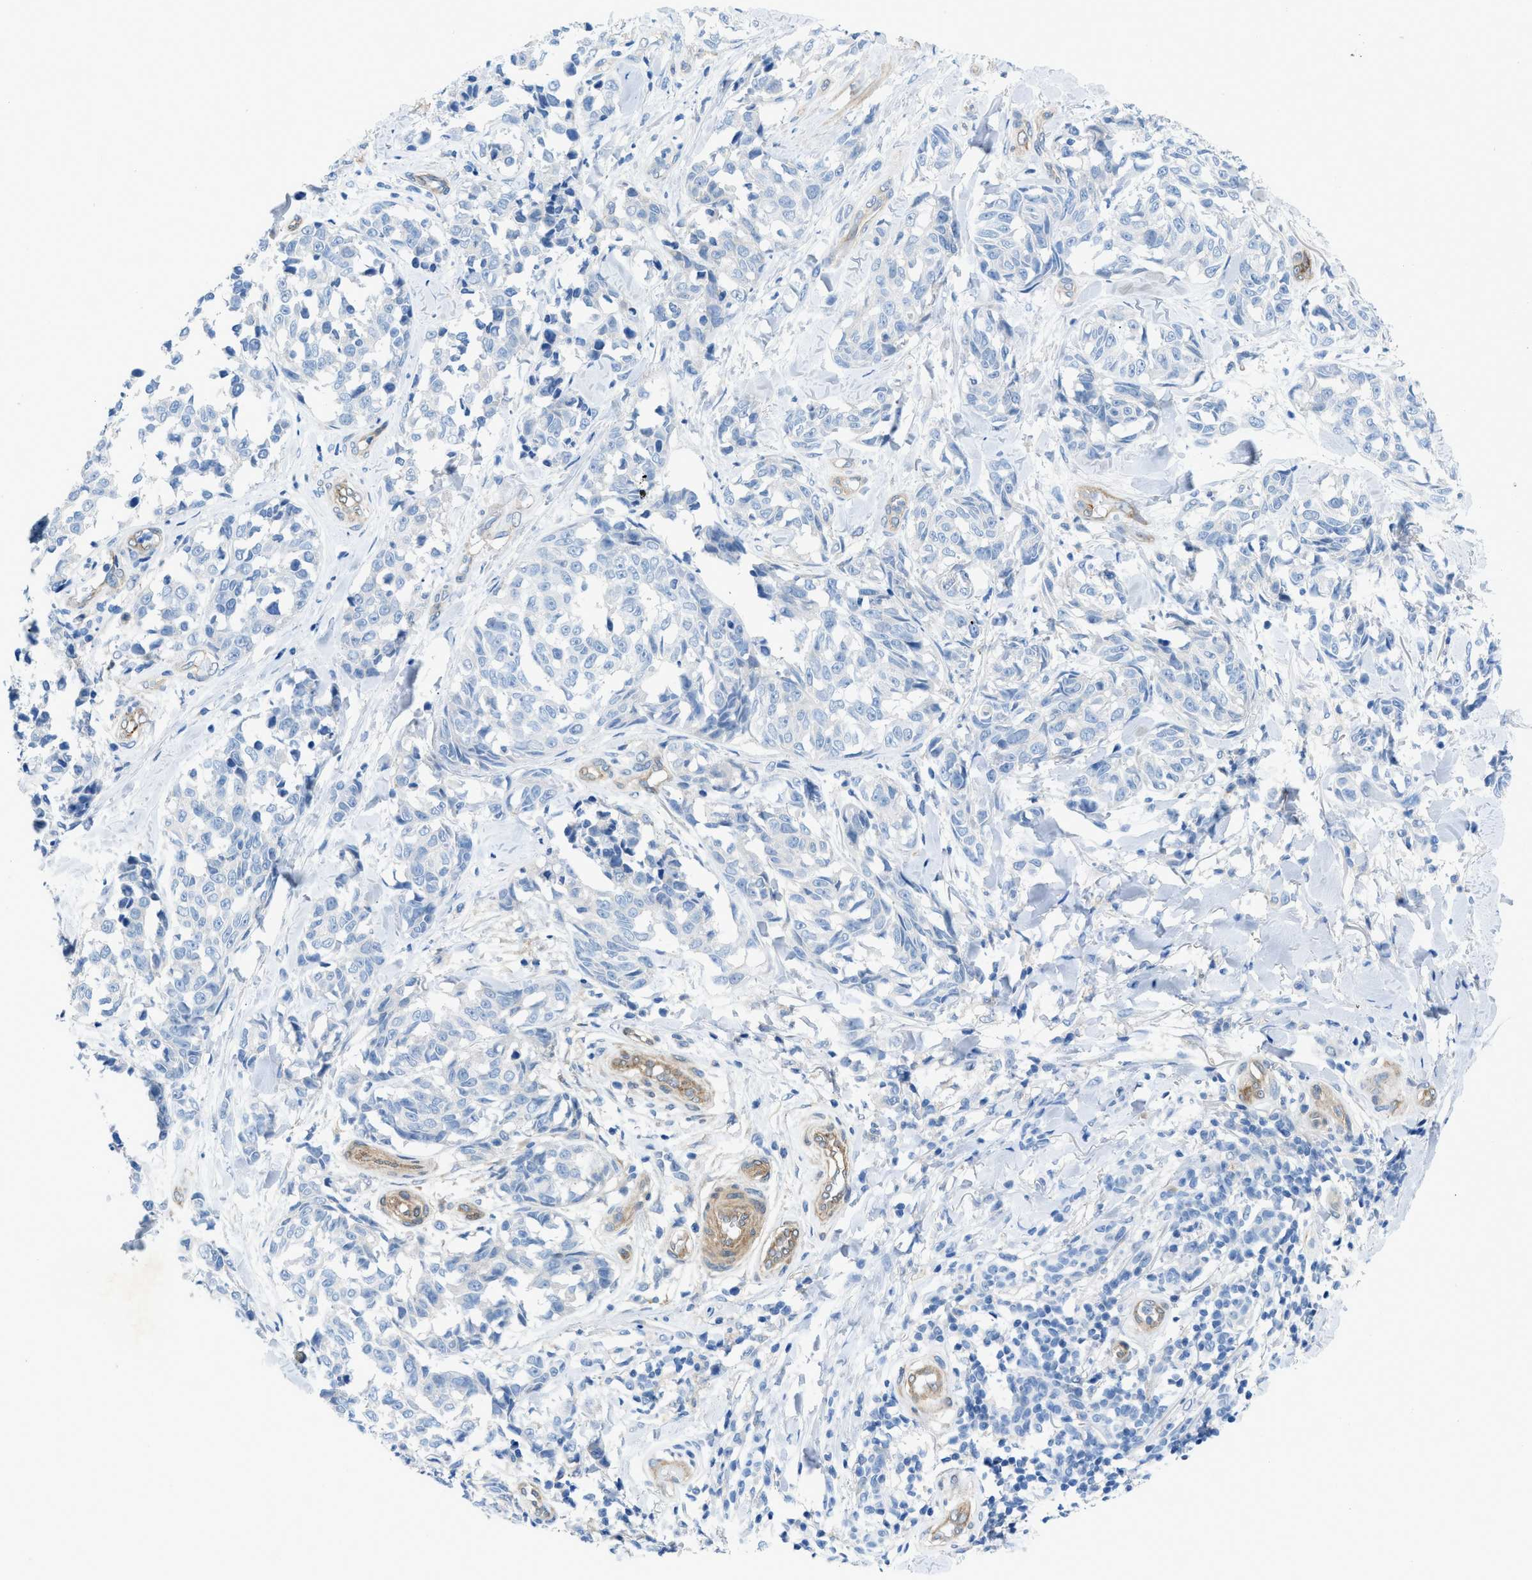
{"staining": {"intensity": "negative", "quantity": "none", "location": "none"}, "tissue": "melanoma", "cell_type": "Tumor cells", "image_type": "cancer", "snomed": [{"axis": "morphology", "description": "Malignant melanoma, NOS"}, {"axis": "topography", "description": "Skin"}], "caption": "This is an immunohistochemistry photomicrograph of human melanoma. There is no staining in tumor cells.", "gene": "PDLIM5", "patient": {"sex": "female", "age": 64}}